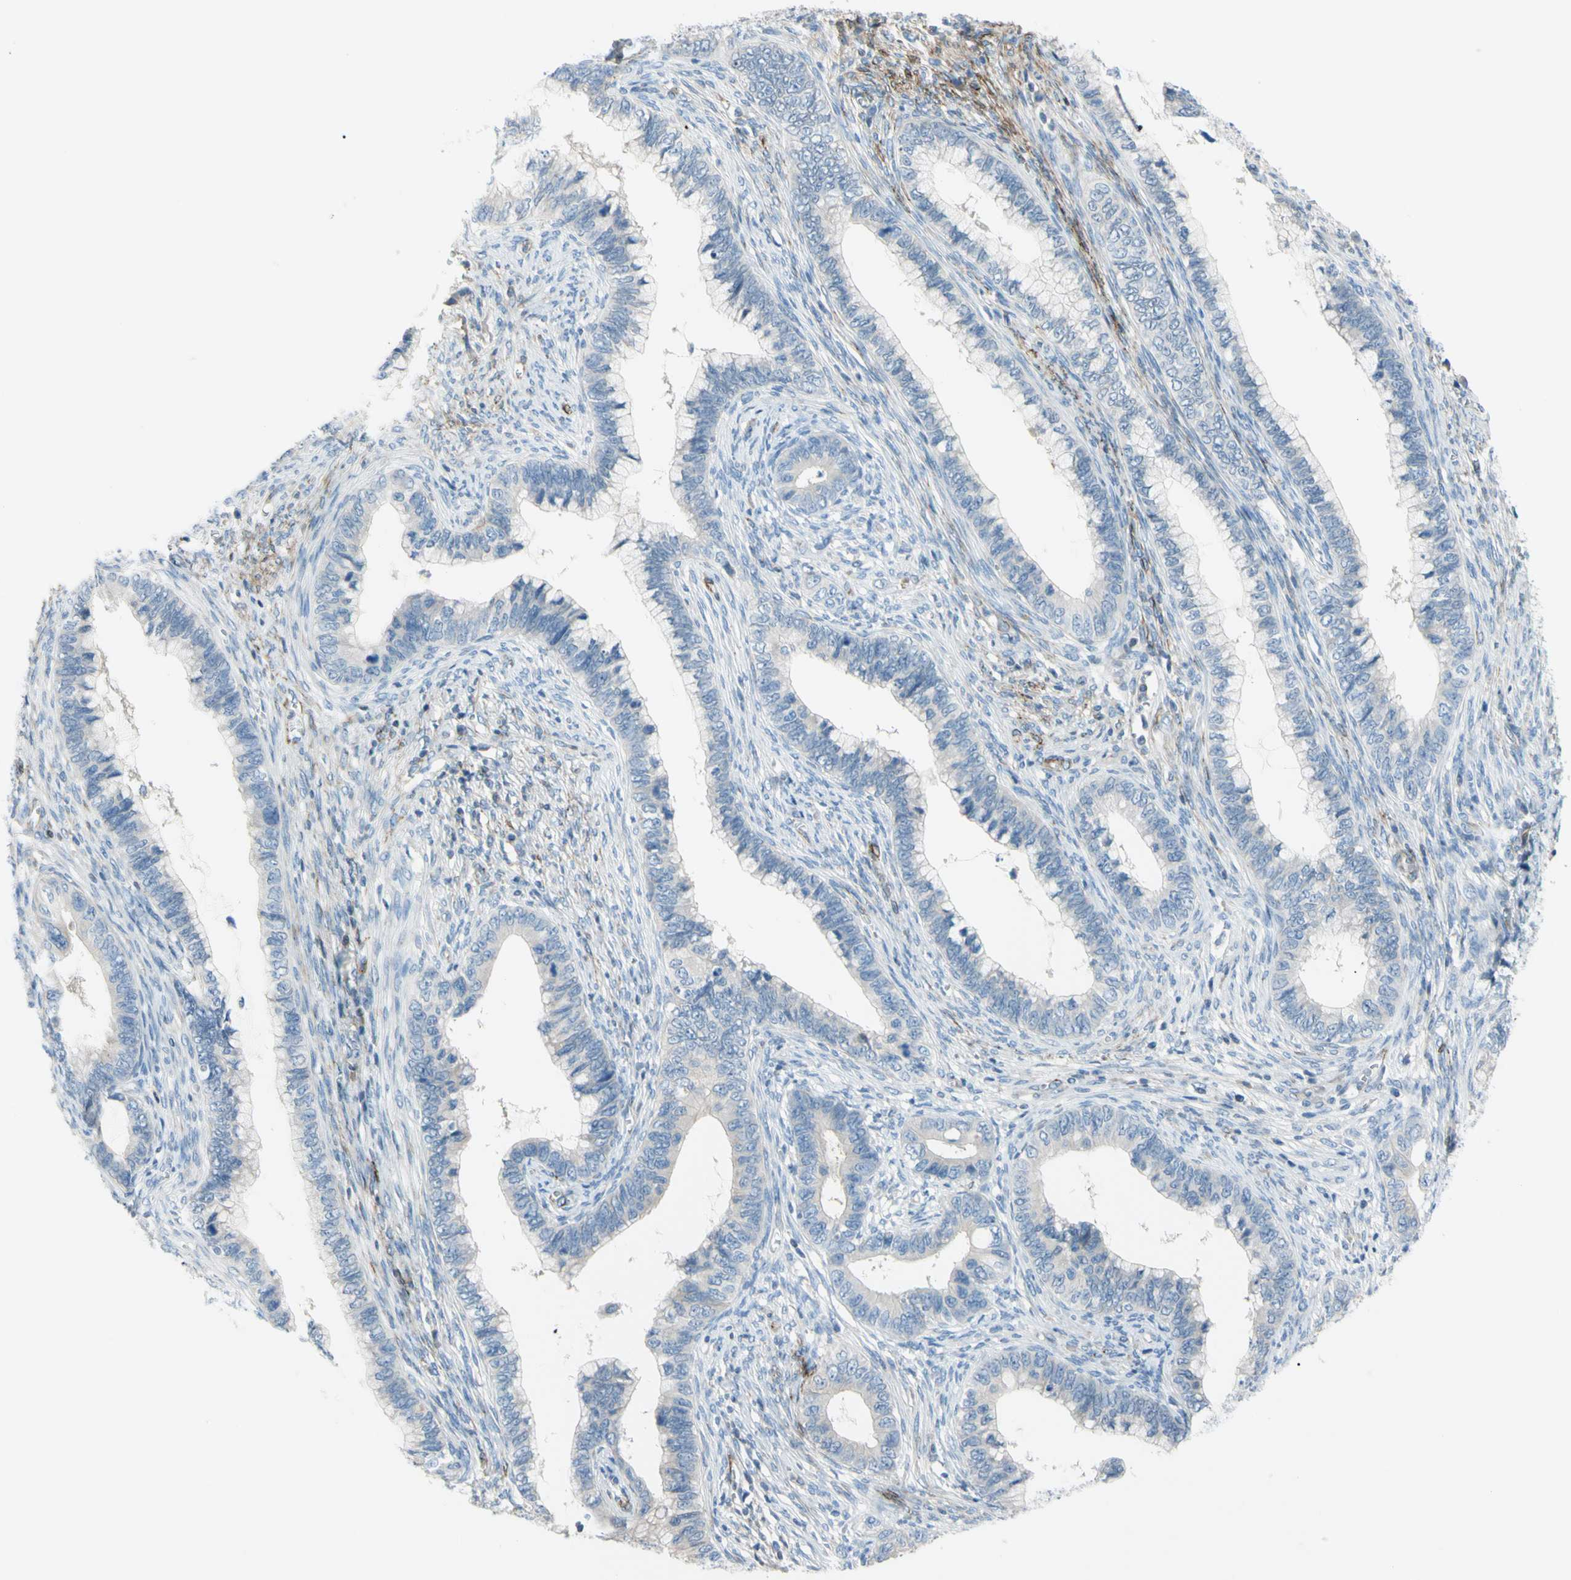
{"staining": {"intensity": "negative", "quantity": "none", "location": "none"}, "tissue": "cervical cancer", "cell_type": "Tumor cells", "image_type": "cancer", "snomed": [{"axis": "morphology", "description": "Adenocarcinoma, NOS"}, {"axis": "topography", "description": "Cervix"}], "caption": "An immunohistochemistry (IHC) histopathology image of cervical adenocarcinoma is shown. There is no staining in tumor cells of cervical adenocarcinoma.", "gene": "PRRG2", "patient": {"sex": "female", "age": 44}}